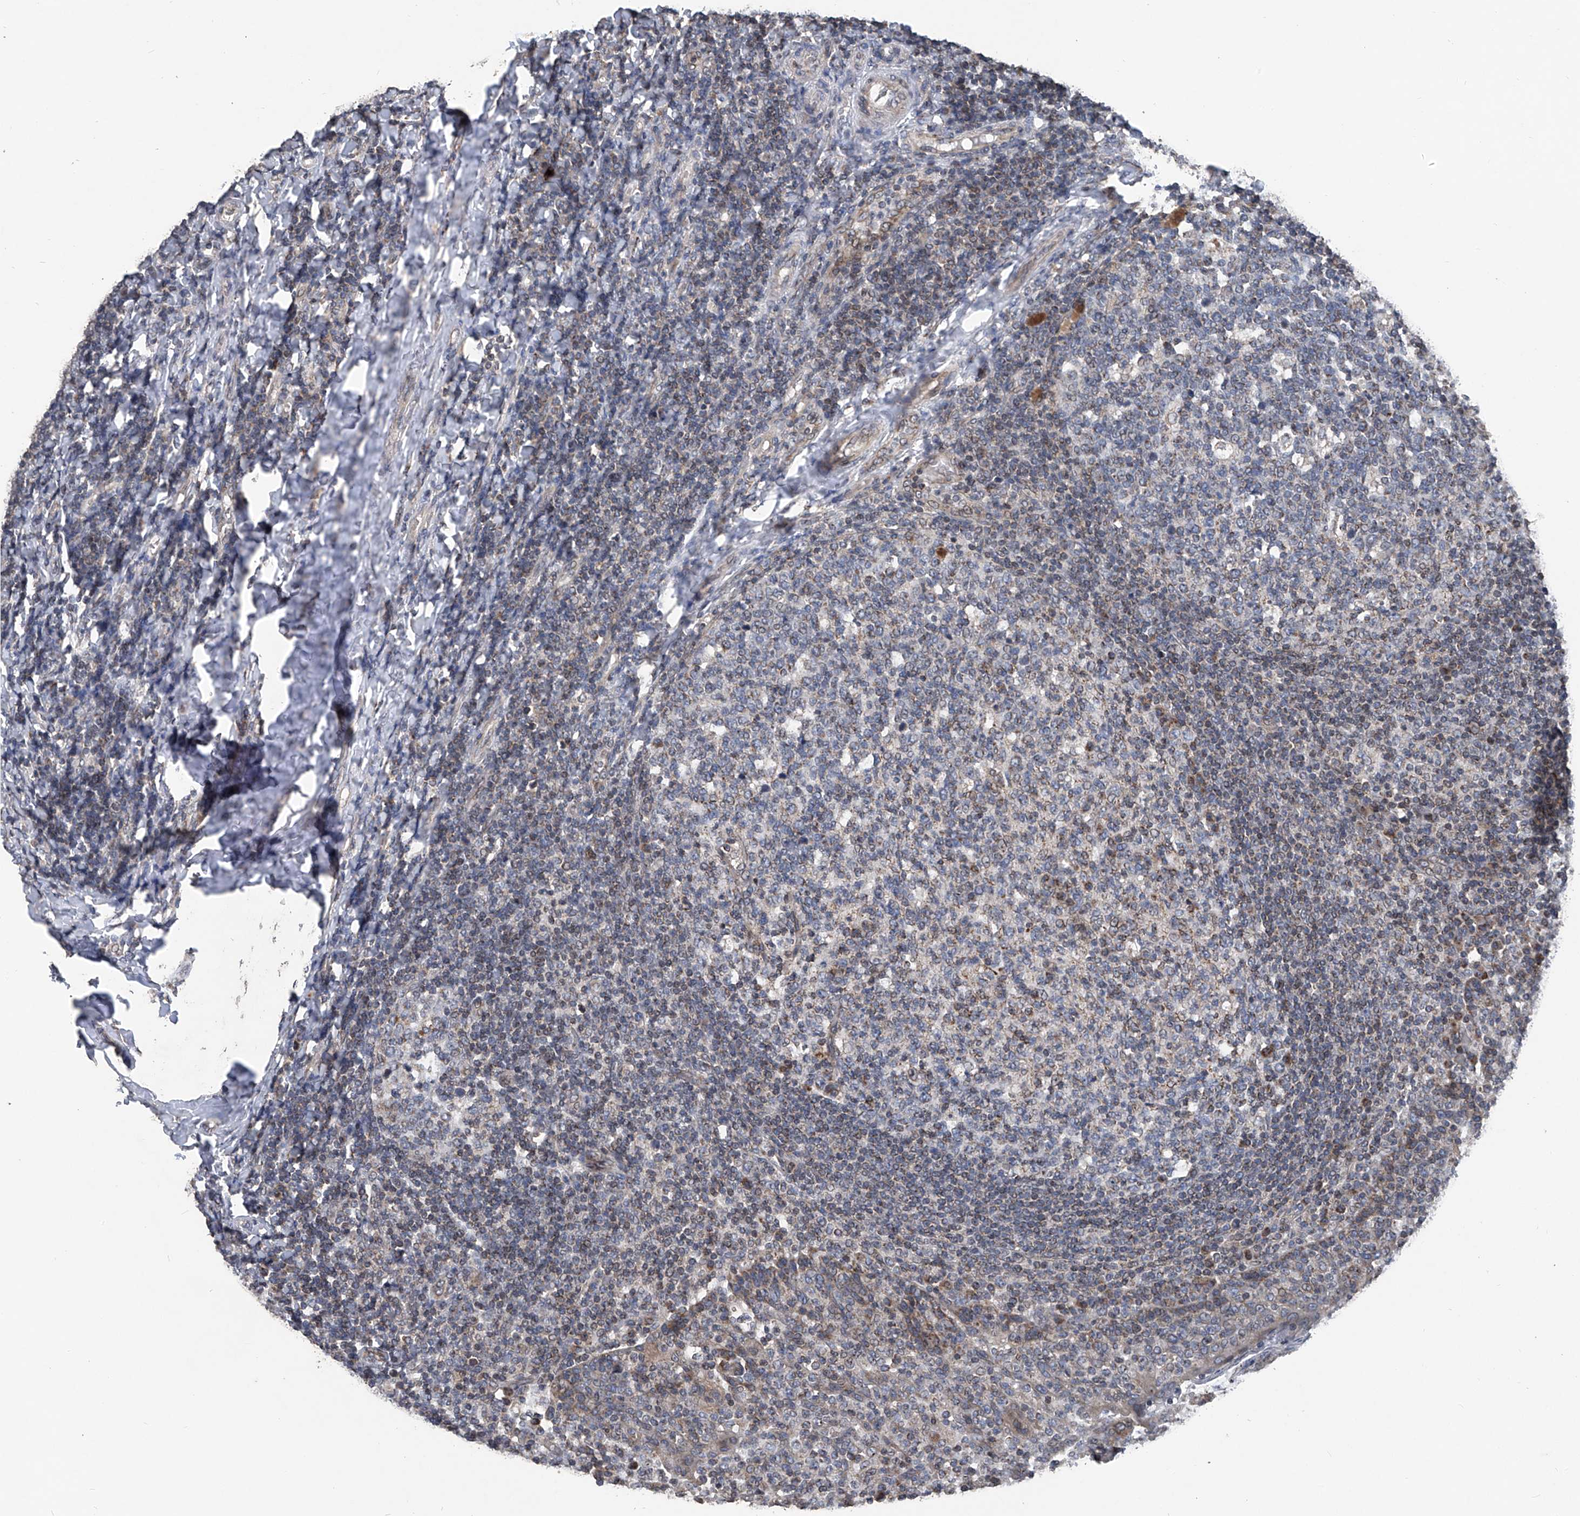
{"staining": {"intensity": "weak", "quantity": "25%-75%", "location": "cytoplasmic/membranous"}, "tissue": "tonsil", "cell_type": "Germinal center cells", "image_type": "normal", "snomed": [{"axis": "morphology", "description": "Normal tissue, NOS"}, {"axis": "topography", "description": "Tonsil"}], "caption": "Immunohistochemistry (IHC) photomicrograph of normal tonsil stained for a protein (brown), which shows low levels of weak cytoplasmic/membranous positivity in approximately 25%-75% of germinal center cells.", "gene": "BCKDHB", "patient": {"sex": "female", "age": 19}}